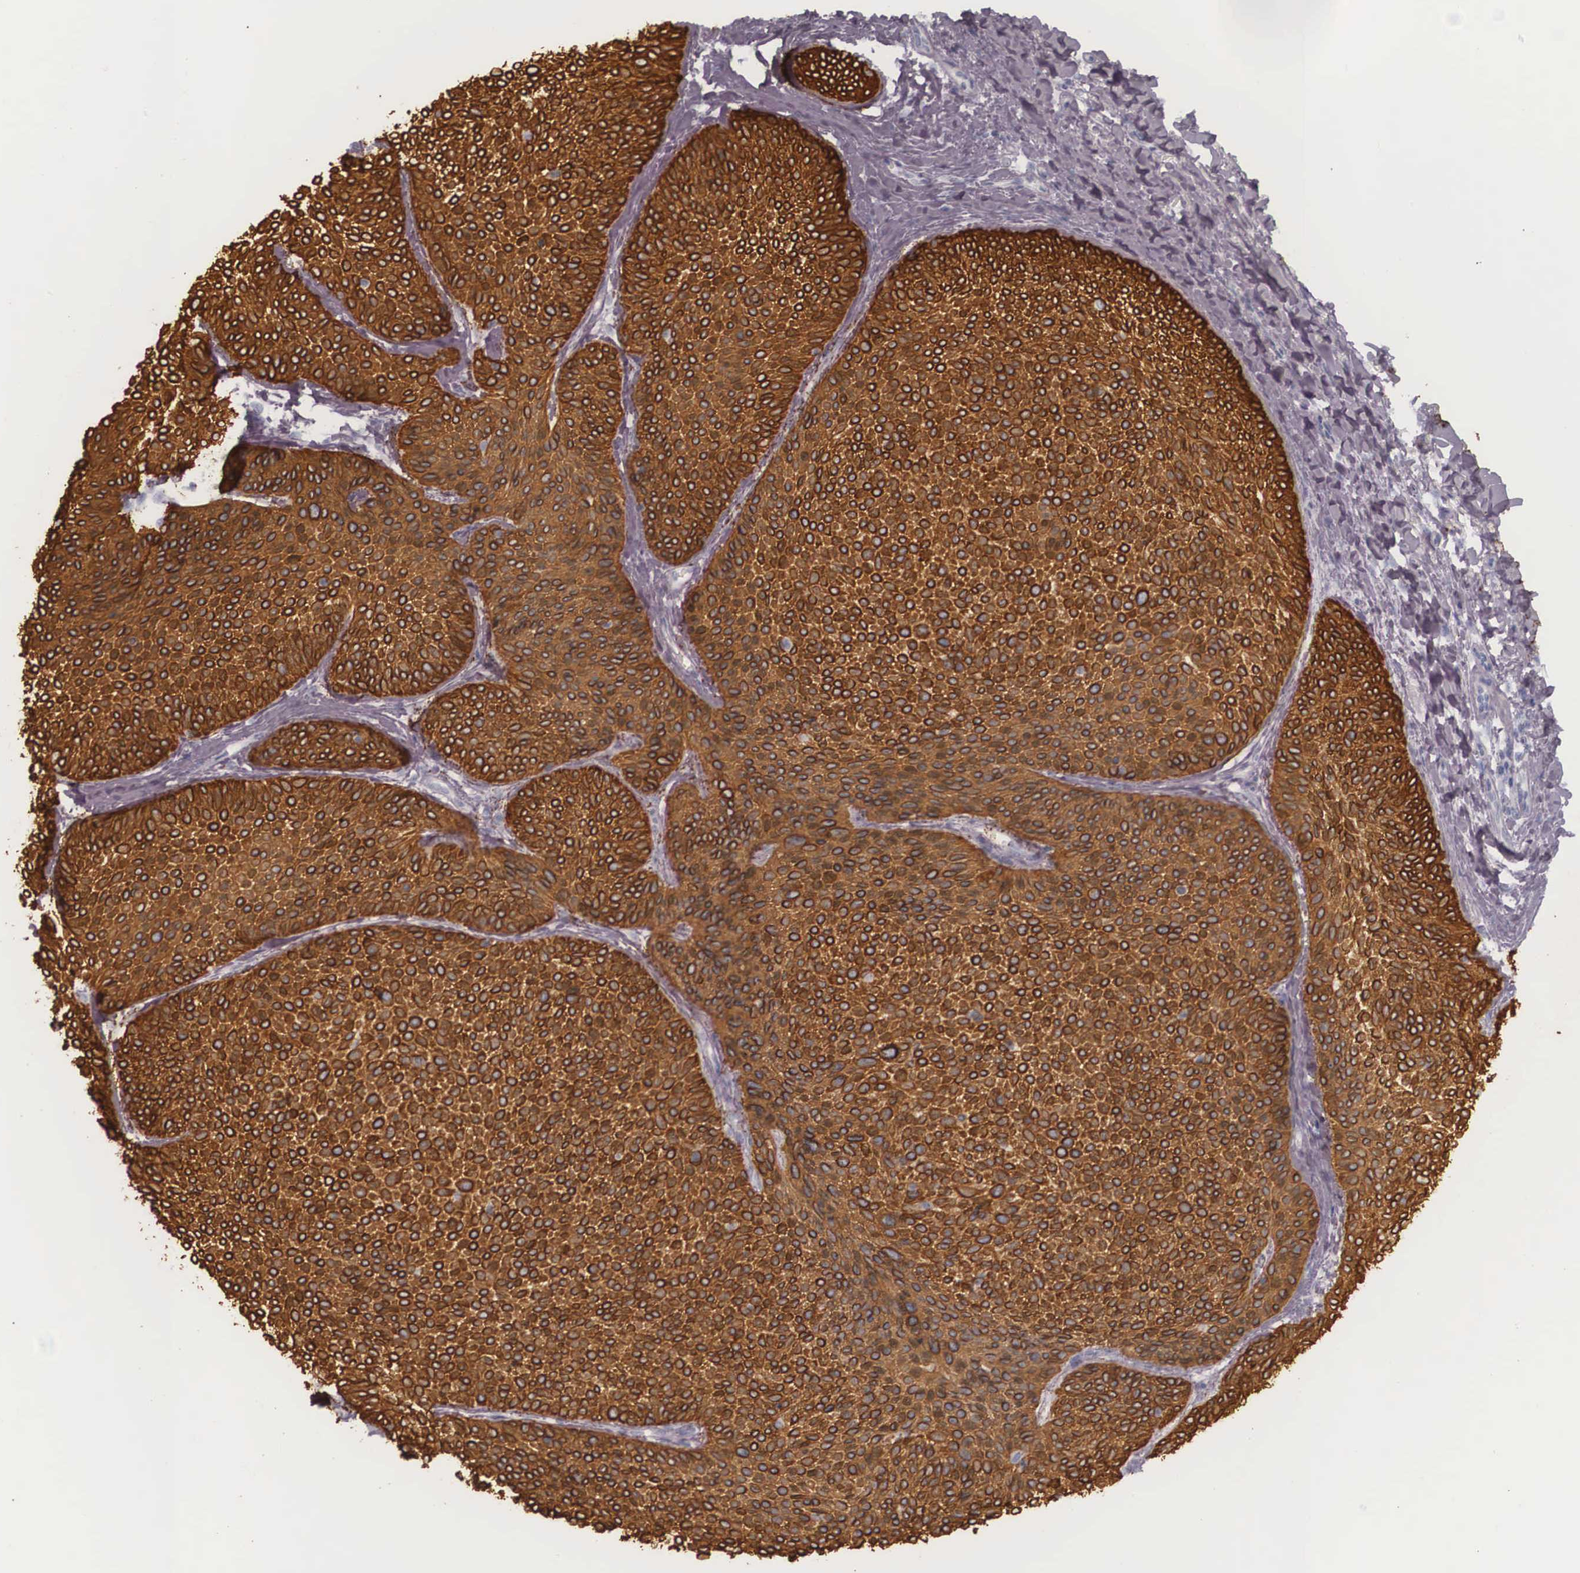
{"staining": {"intensity": "strong", "quantity": ">75%", "location": "cytoplasmic/membranous"}, "tissue": "skin cancer", "cell_type": "Tumor cells", "image_type": "cancer", "snomed": [{"axis": "morphology", "description": "Basal cell carcinoma"}, {"axis": "topography", "description": "Skin"}], "caption": "Skin basal cell carcinoma tissue shows strong cytoplasmic/membranous staining in approximately >75% of tumor cells, visualized by immunohistochemistry.", "gene": "KRT14", "patient": {"sex": "male", "age": 84}}